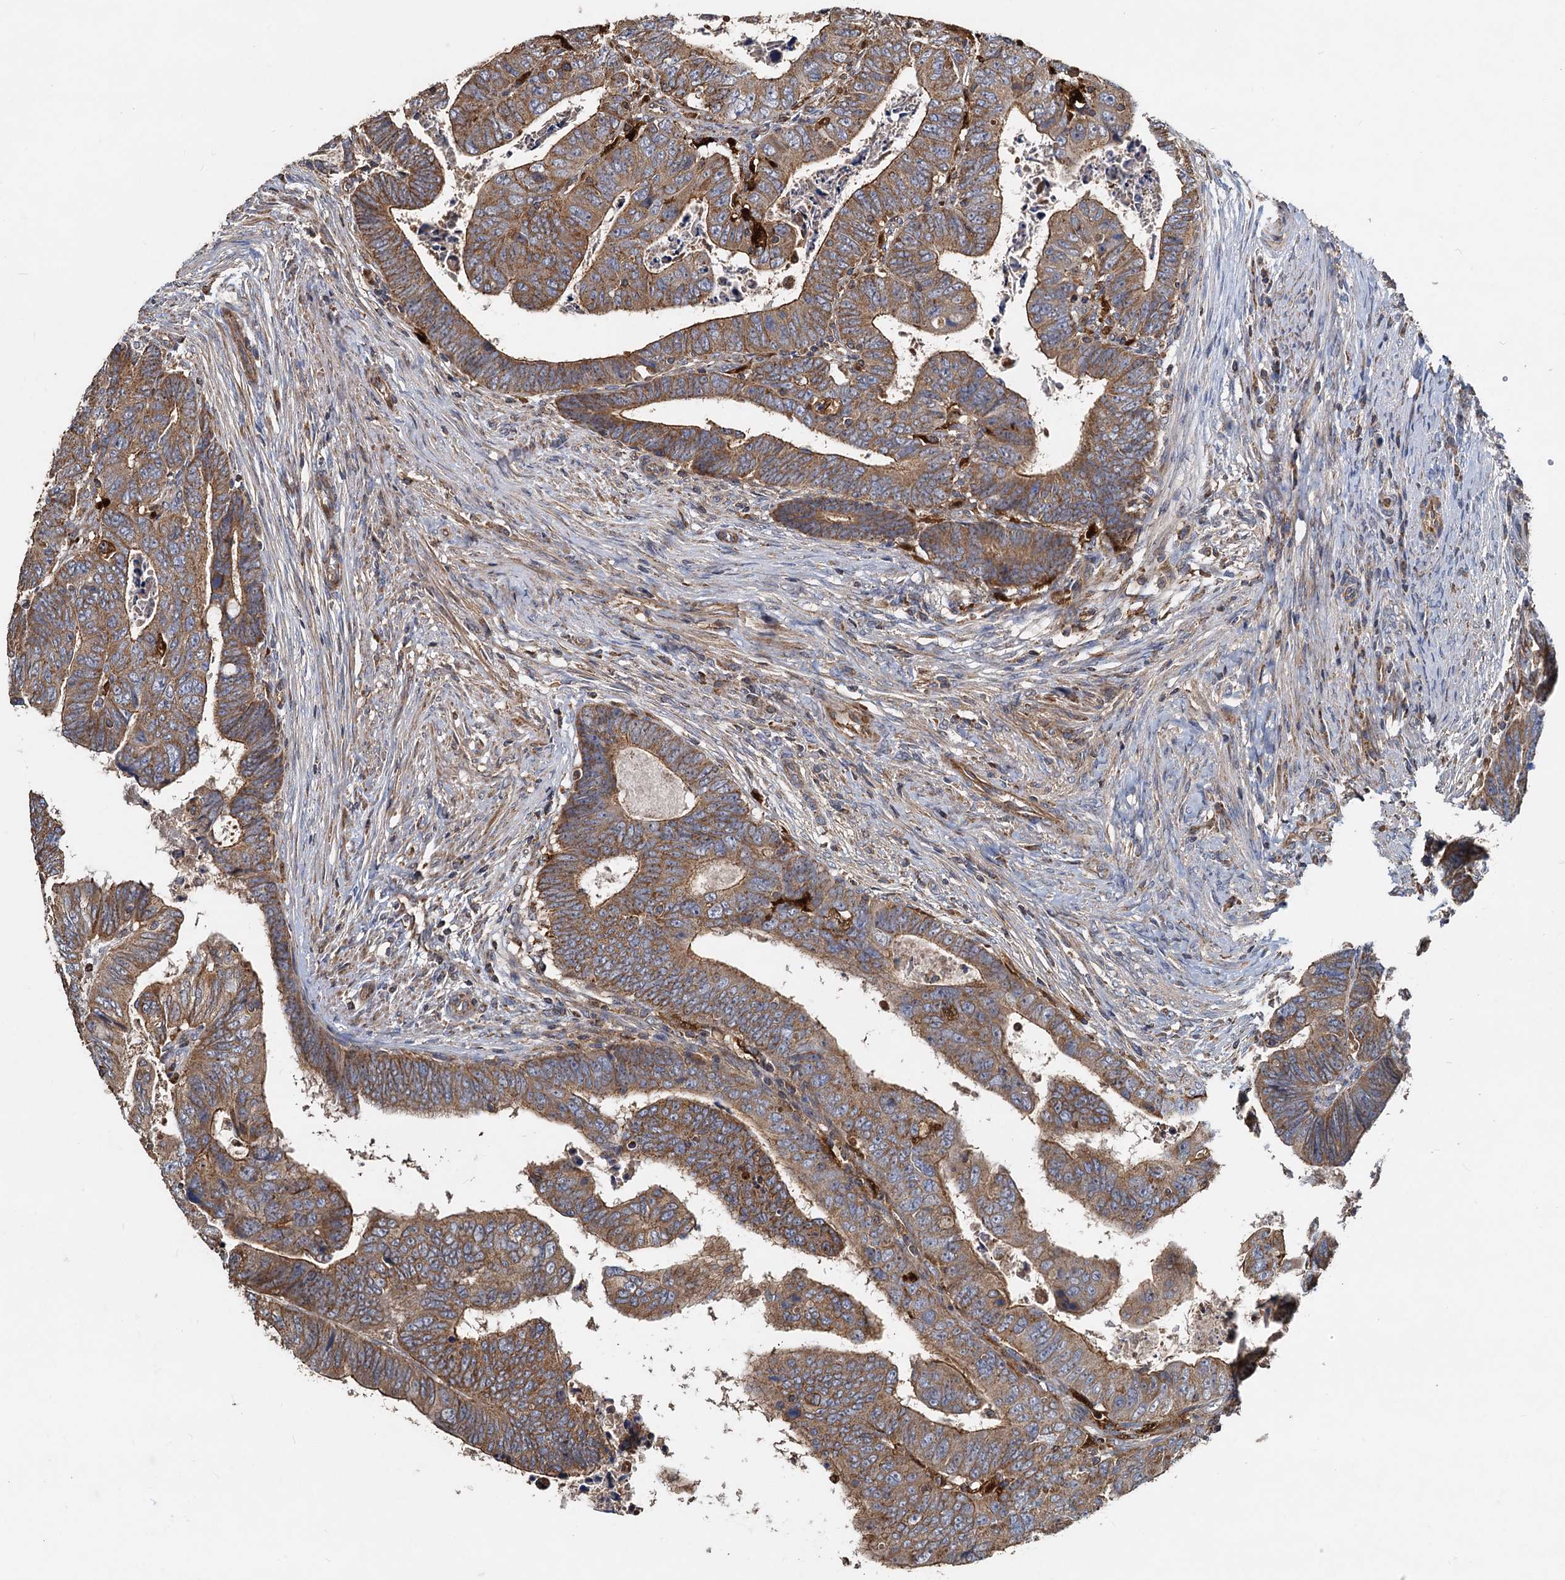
{"staining": {"intensity": "moderate", "quantity": ">75%", "location": "cytoplasmic/membranous"}, "tissue": "colorectal cancer", "cell_type": "Tumor cells", "image_type": "cancer", "snomed": [{"axis": "morphology", "description": "Normal tissue, NOS"}, {"axis": "morphology", "description": "Adenocarcinoma, NOS"}, {"axis": "topography", "description": "Rectum"}], "caption": "Colorectal cancer (adenocarcinoma) was stained to show a protein in brown. There is medium levels of moderate cytoplasmic/membranous expression in approximately >75% of tumor cells.", "gene": "SDS", "patient": {"sex": "female", "age": 65}}